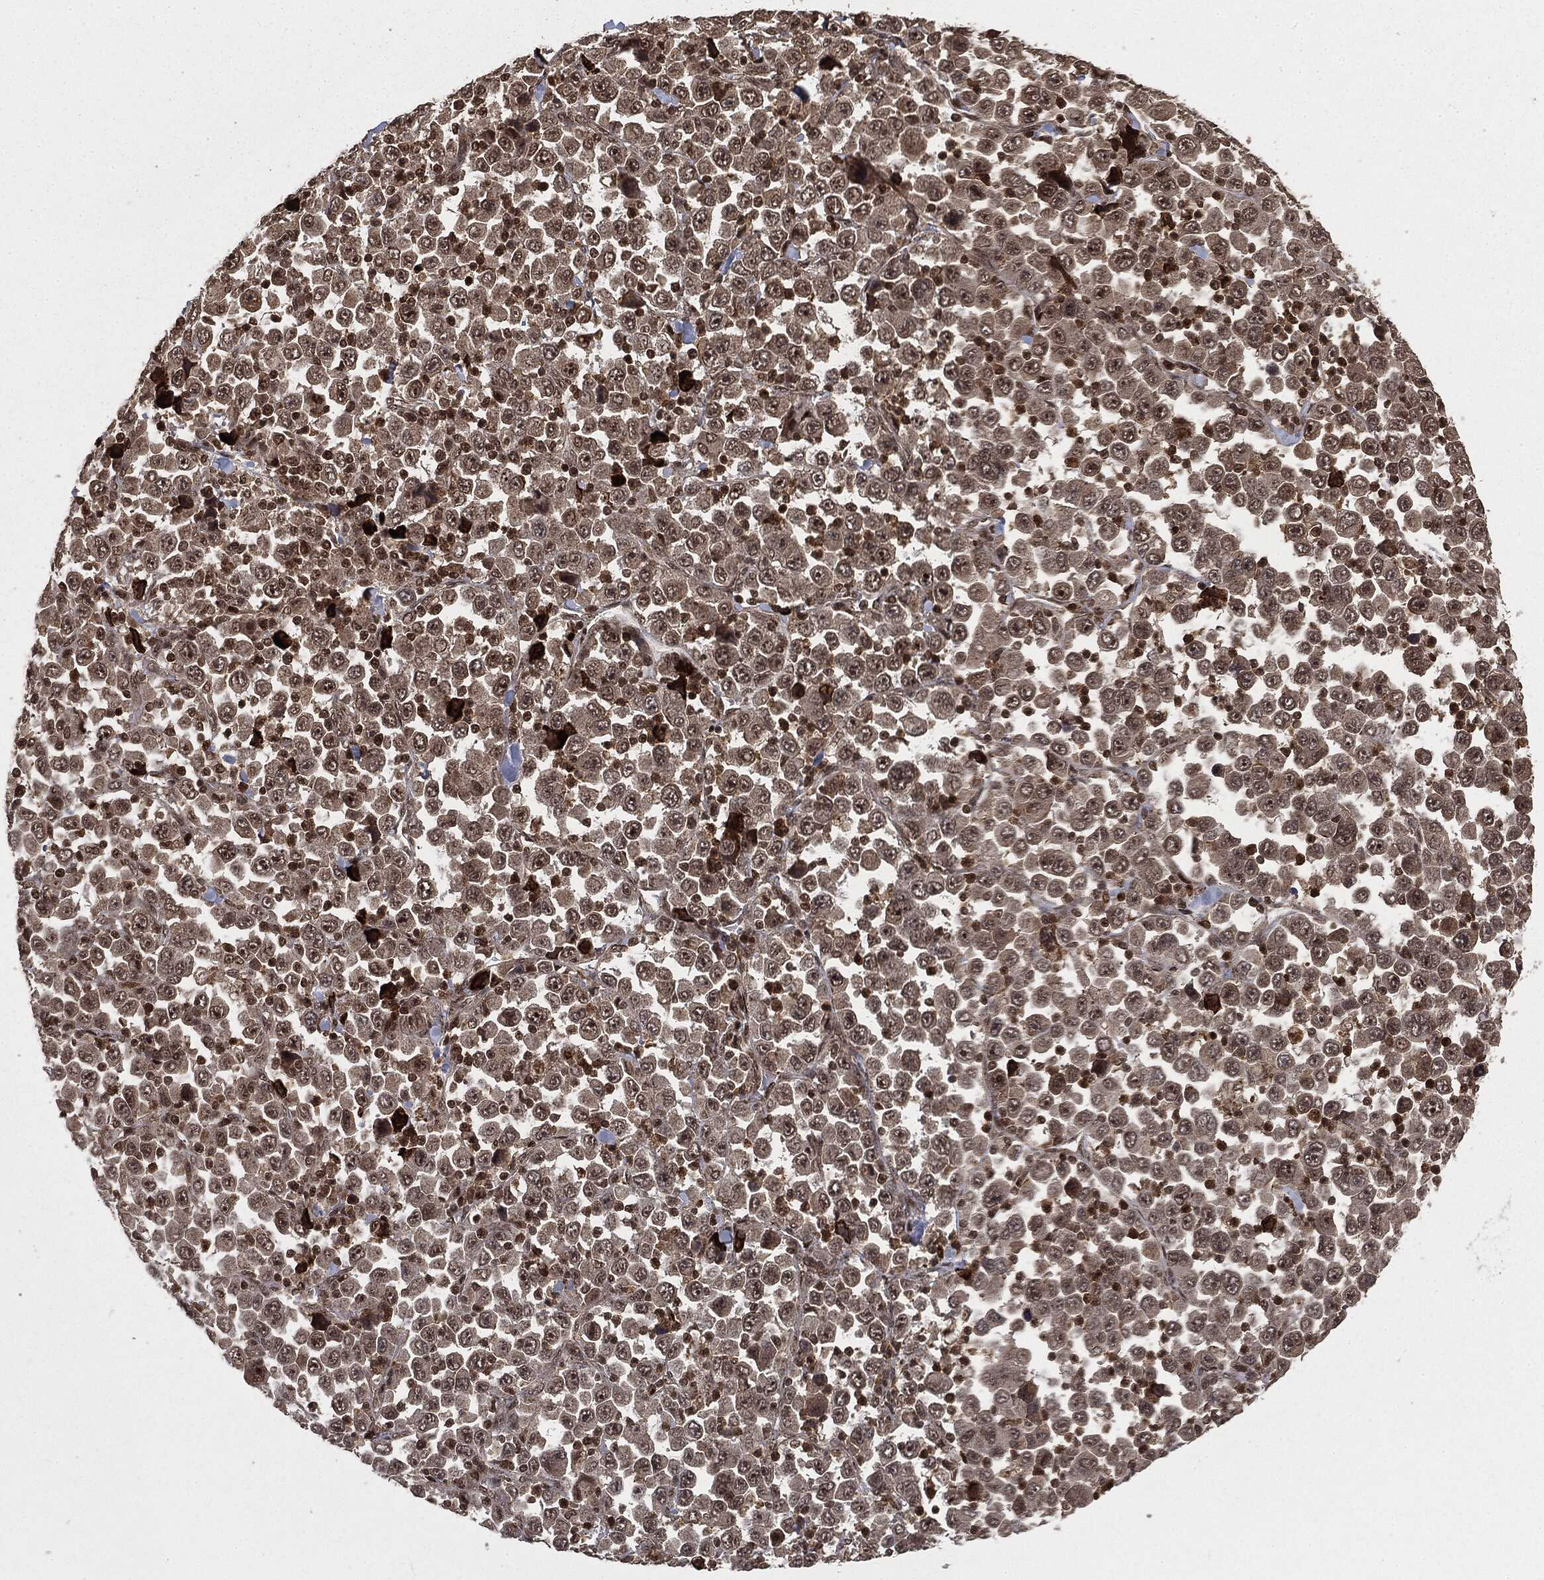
{"staining": {"intensity": "negative", "quantity": "none", "location": "none"}, "tissue": "stomach cancer", "cell_type": "Tumor cells", "image_type": "cancer", "snomed": [{"axis": "morphology", "description": "Normal tissue, NOS"}, {"axis": "morphology", "description": "Adenocarcinoma, NOS"}, {"axis": "topography", "description": "Stomach, upper"}, {"axis": "topography", "description": "Stomach"}], "caption": "Tumor cells show no significant positivity in adenocarcinoma (stomach).", "gene": "CTDP1", "patient": {"sex": "male", "age": 59}}